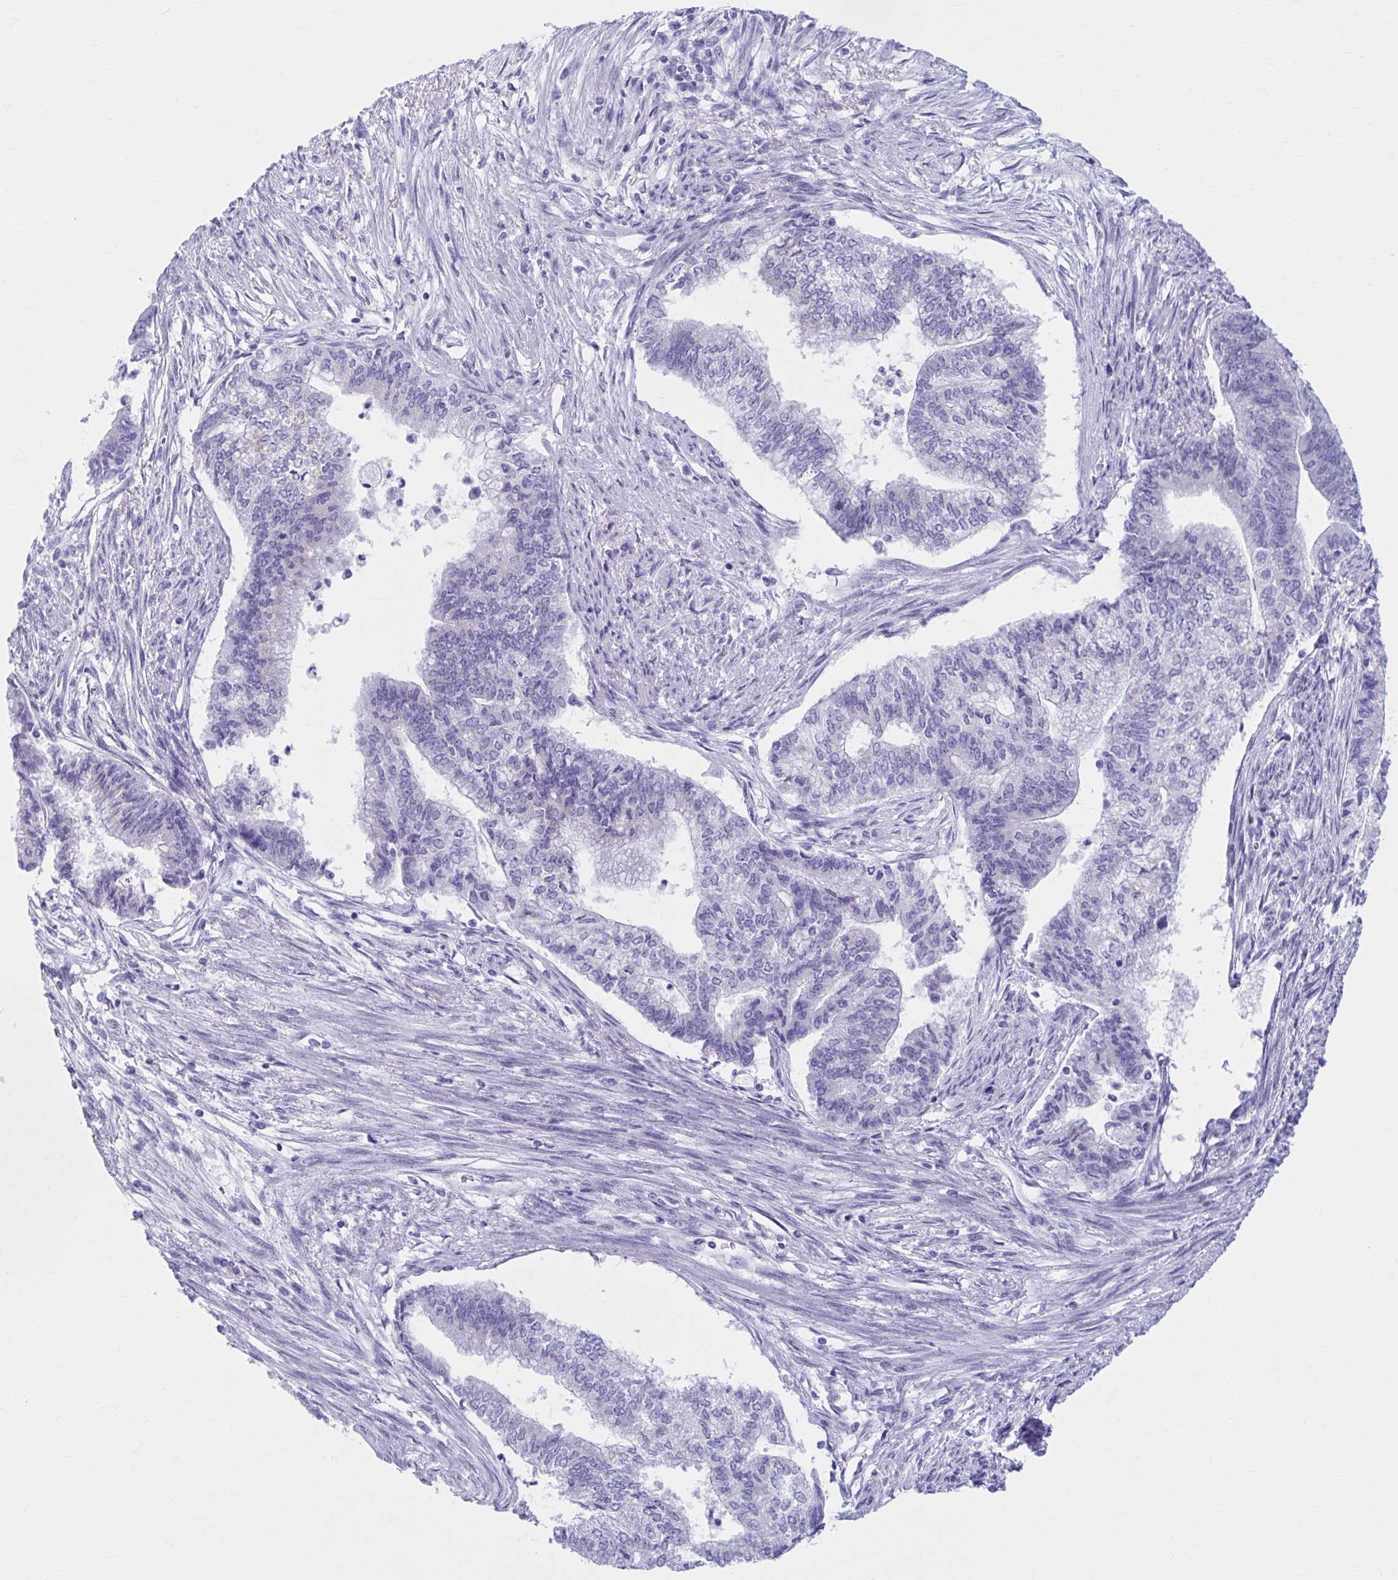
{"staining": {"intensity": "negative", "quantity": "none", "location": "none"}, "tissue": "endometrial cancer", "cell_type": "Tumor cells", "image_type": "cancer", "snomed": [{"axis": "morphology", "description": "Adenocarcinoma, NOS"}, {"axis": "topography", "description": "Endometrium"}], "caption": "Immunohistochemical staining of adenocarcinoma (endometrial) reveals no significant staining in tumor cells.", "gene": "KCNE2", "patient": {"sex": "female", "age": 65}}